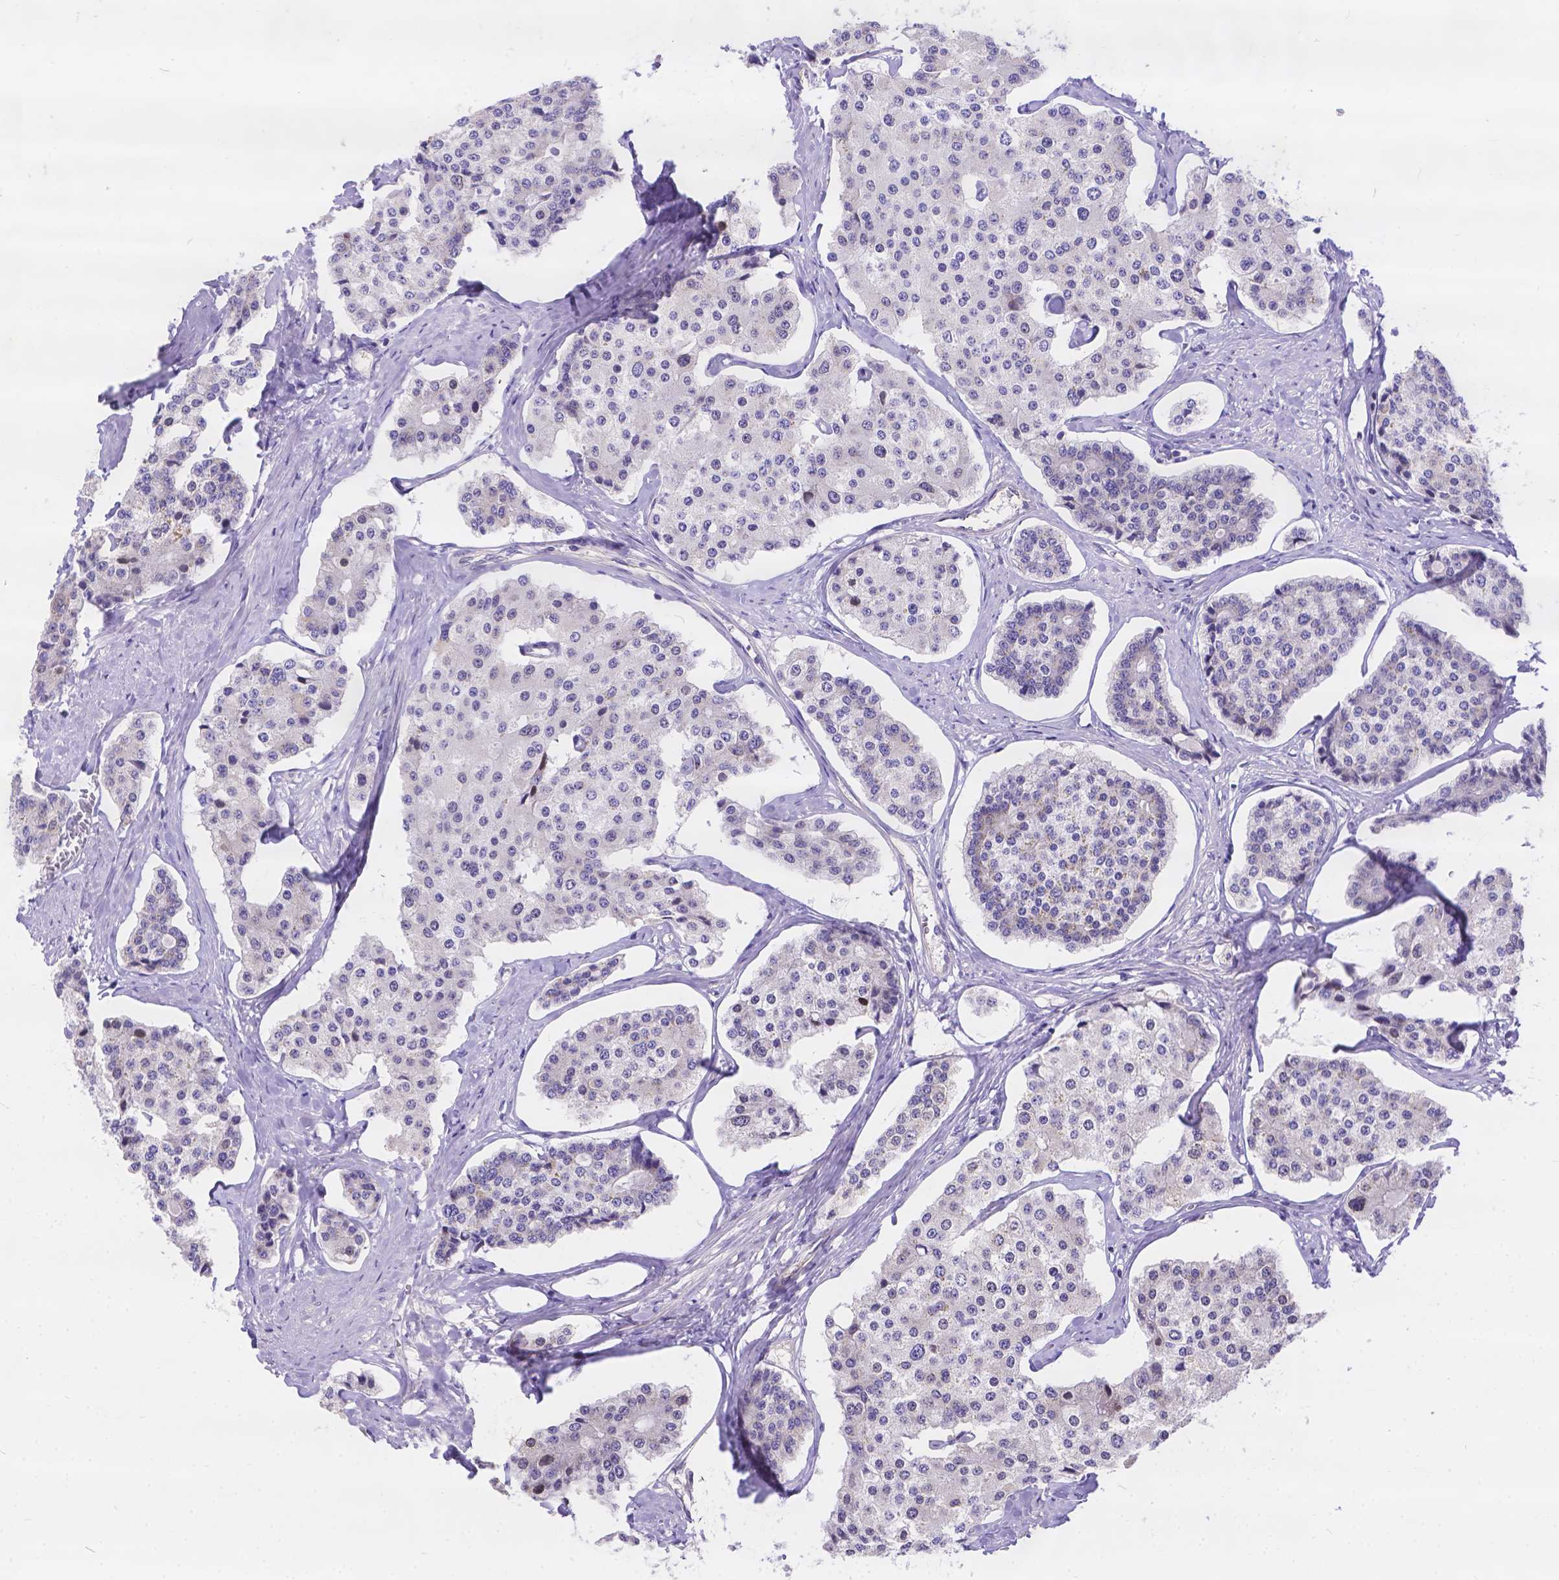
{"staining": {"intensity": "negative", "quantity": "none", "location": "none"}, "tissue": "carcinoid", "cell_type": "Tumor cells", "image_type": "cancer", "snomed": [{"axis": "morphology", "description": "Carcinoid, malignant, NOS"}, {"axis": "topography", "description": "Small intestine"}], "caption": "The histopathology image shows no significant positivity in tumor cells of carcinoid.", "gene": "DLEC1", "patient": {"sex": "female", "age": 65}}